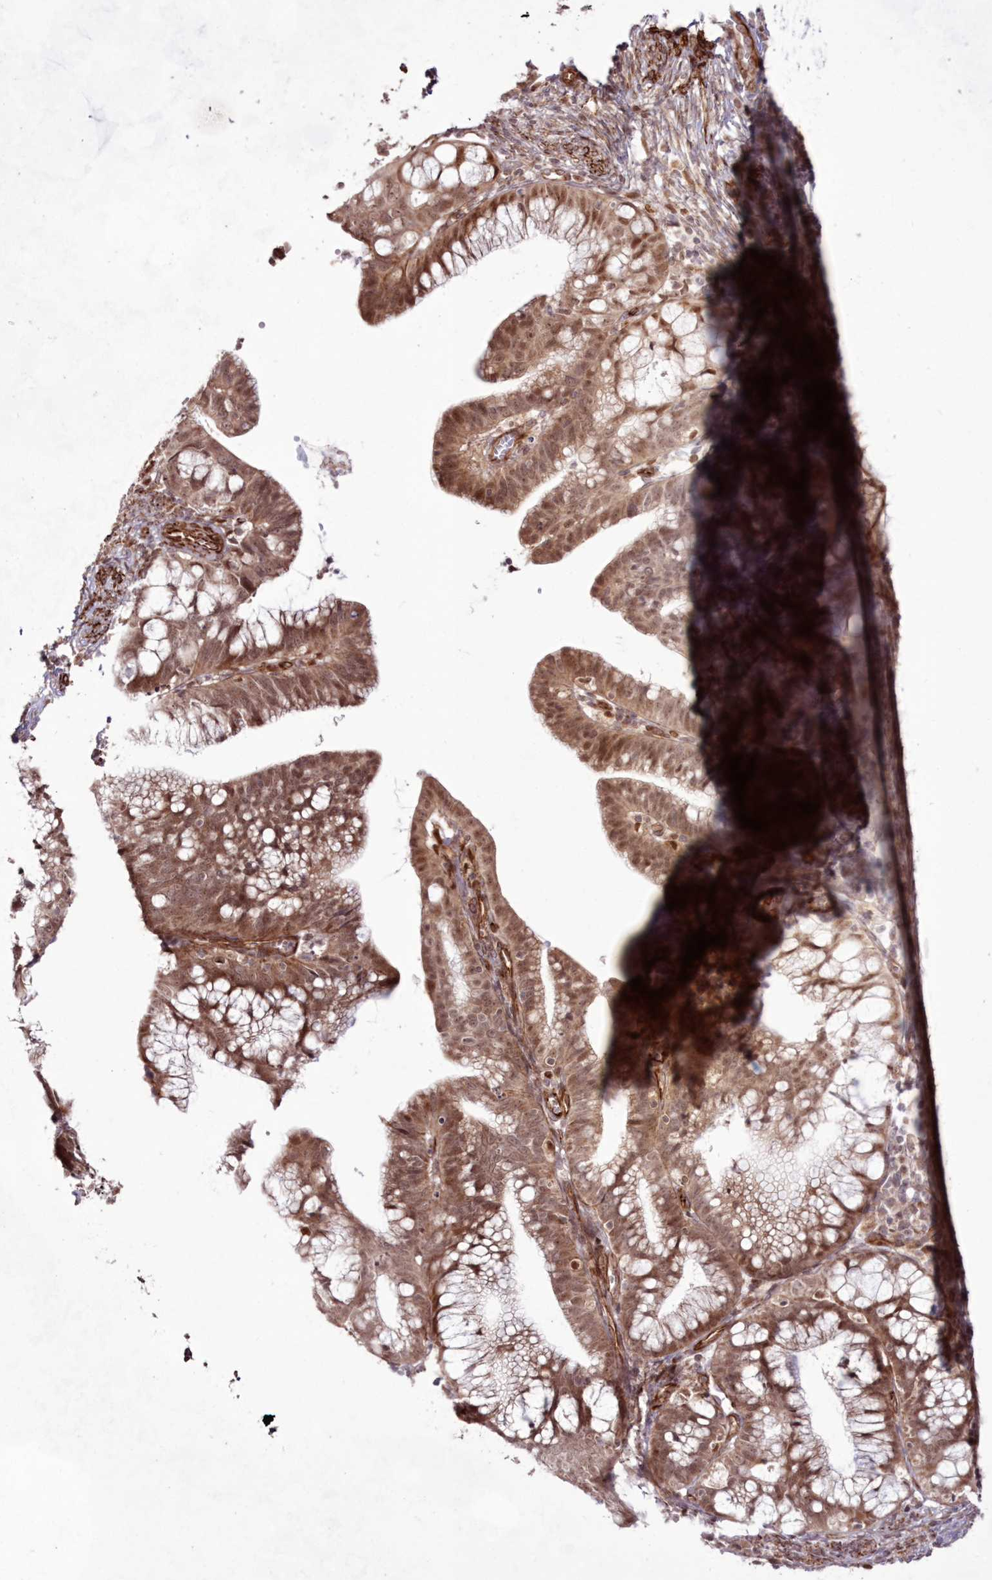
{"staining": {"intensity": "moderate", "quantity": ">75%", "location": "cytoplasmic/membranous,nuclear"}, "tissue": "cervical cancer", "cell_type": "Tumor cells", "image_type": "cancer", "snomed": [{"axis": "morphology", "description": "Adenocarcinoma, NOS"}, {"axis": "topography", "description": "Cervix"}], "caption": "Brown immunohistochemical staining in cervical adenocarcinoma reveals moderate cytoplasmic/membranous and nuclear expression in approximately >75% of tumor cells.", "gene": "SNIP1", "patient": {"sex": "female", "age": 36}}